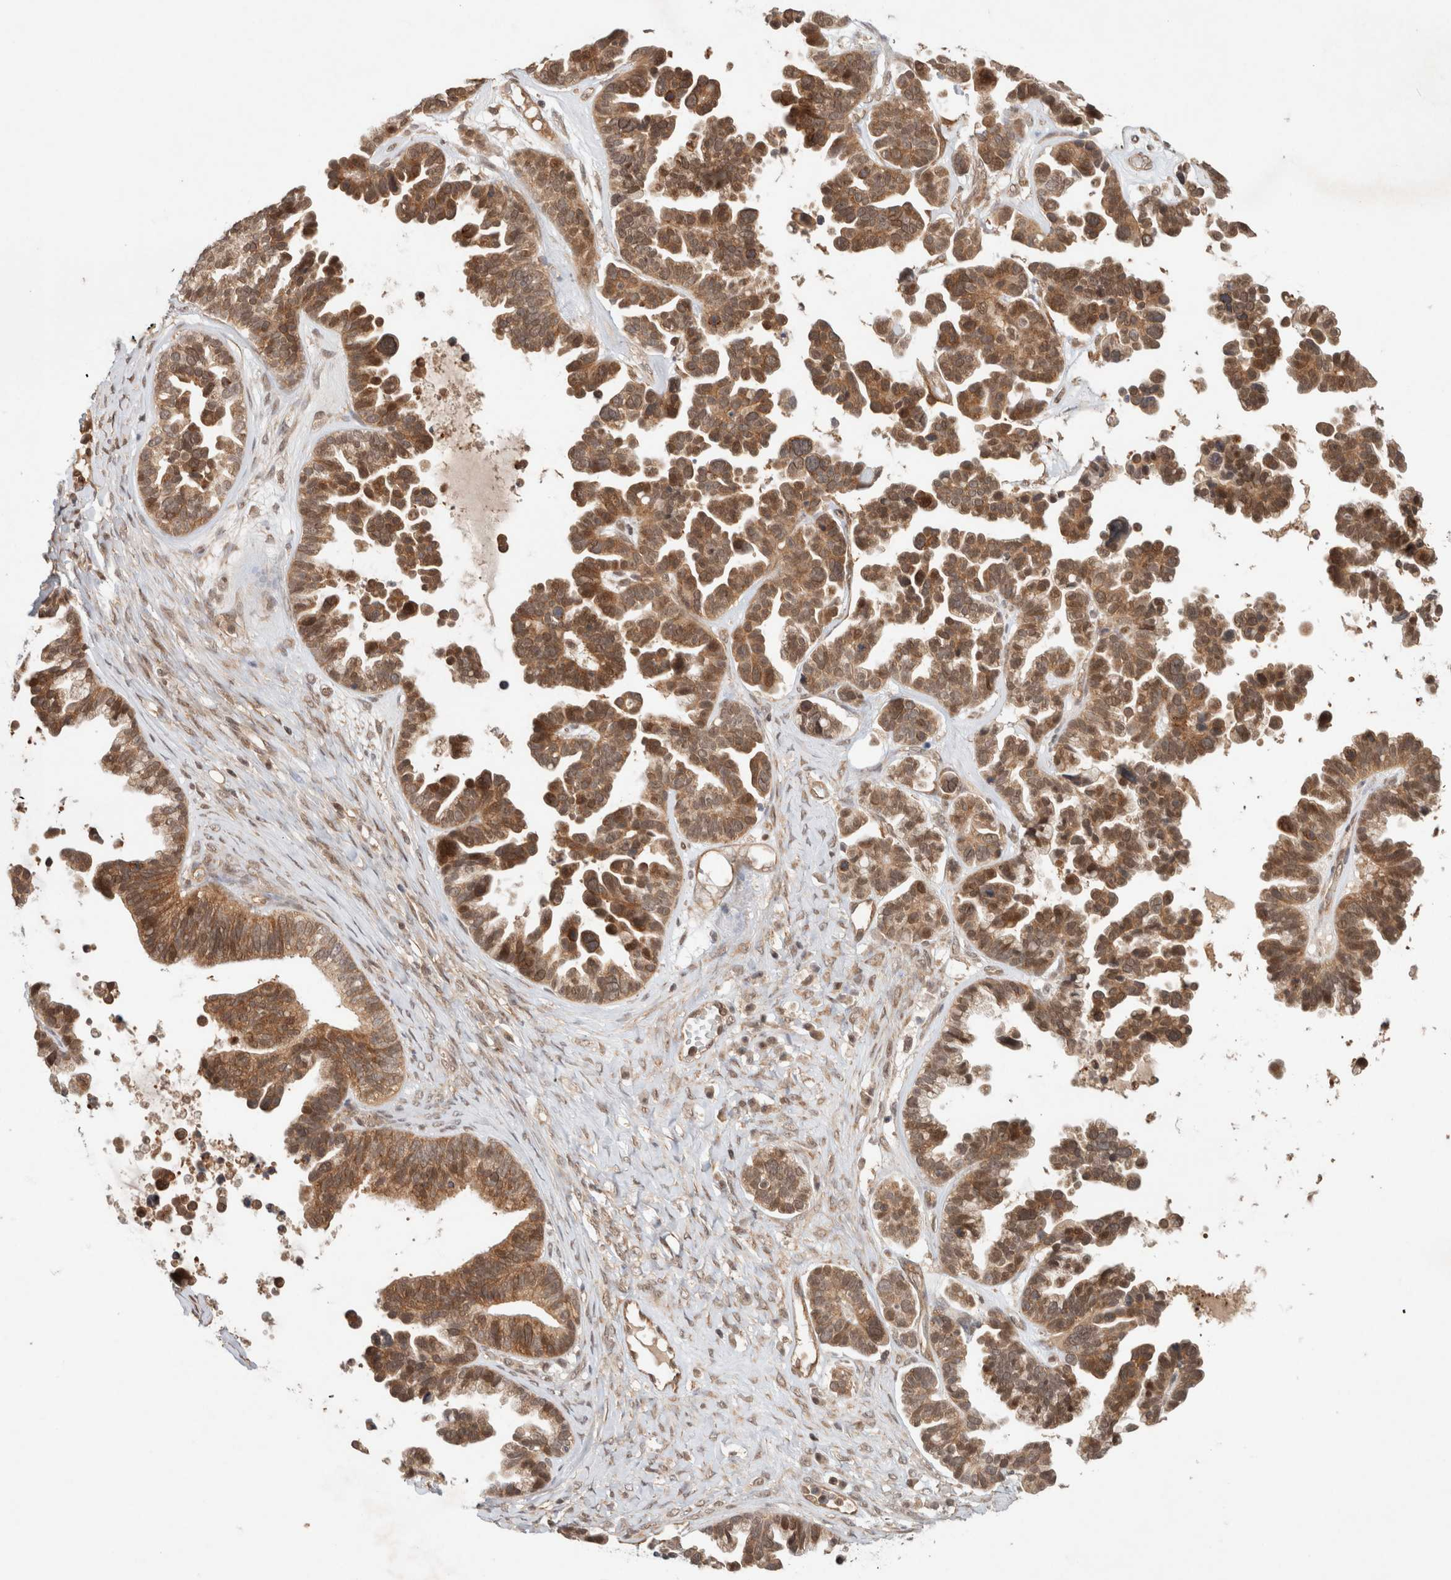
{"staining": {"intensity": "moderate", "quantity": ">75%", "location": "cytoplasmic/membranous"}, "tissue": "ovarian cancer", "cell_type": "Tumor cells", "image_type": "cancer", "snomed": [{"axis": "morphology", "description": "Cystadenocarcinoma, serous, NOS"}, {"axis": "topography", "description": "Ovary"}], "caption": "Immunohistochemical staining of human ovarian cancer (serous cystadenocarcinoma) exhibits moderate cytoplasmic/membranous protein positivity in approximately >75% of tumor cells.", "gene": "CAAP1", "patient": {"sex": "female", "age": 56}}